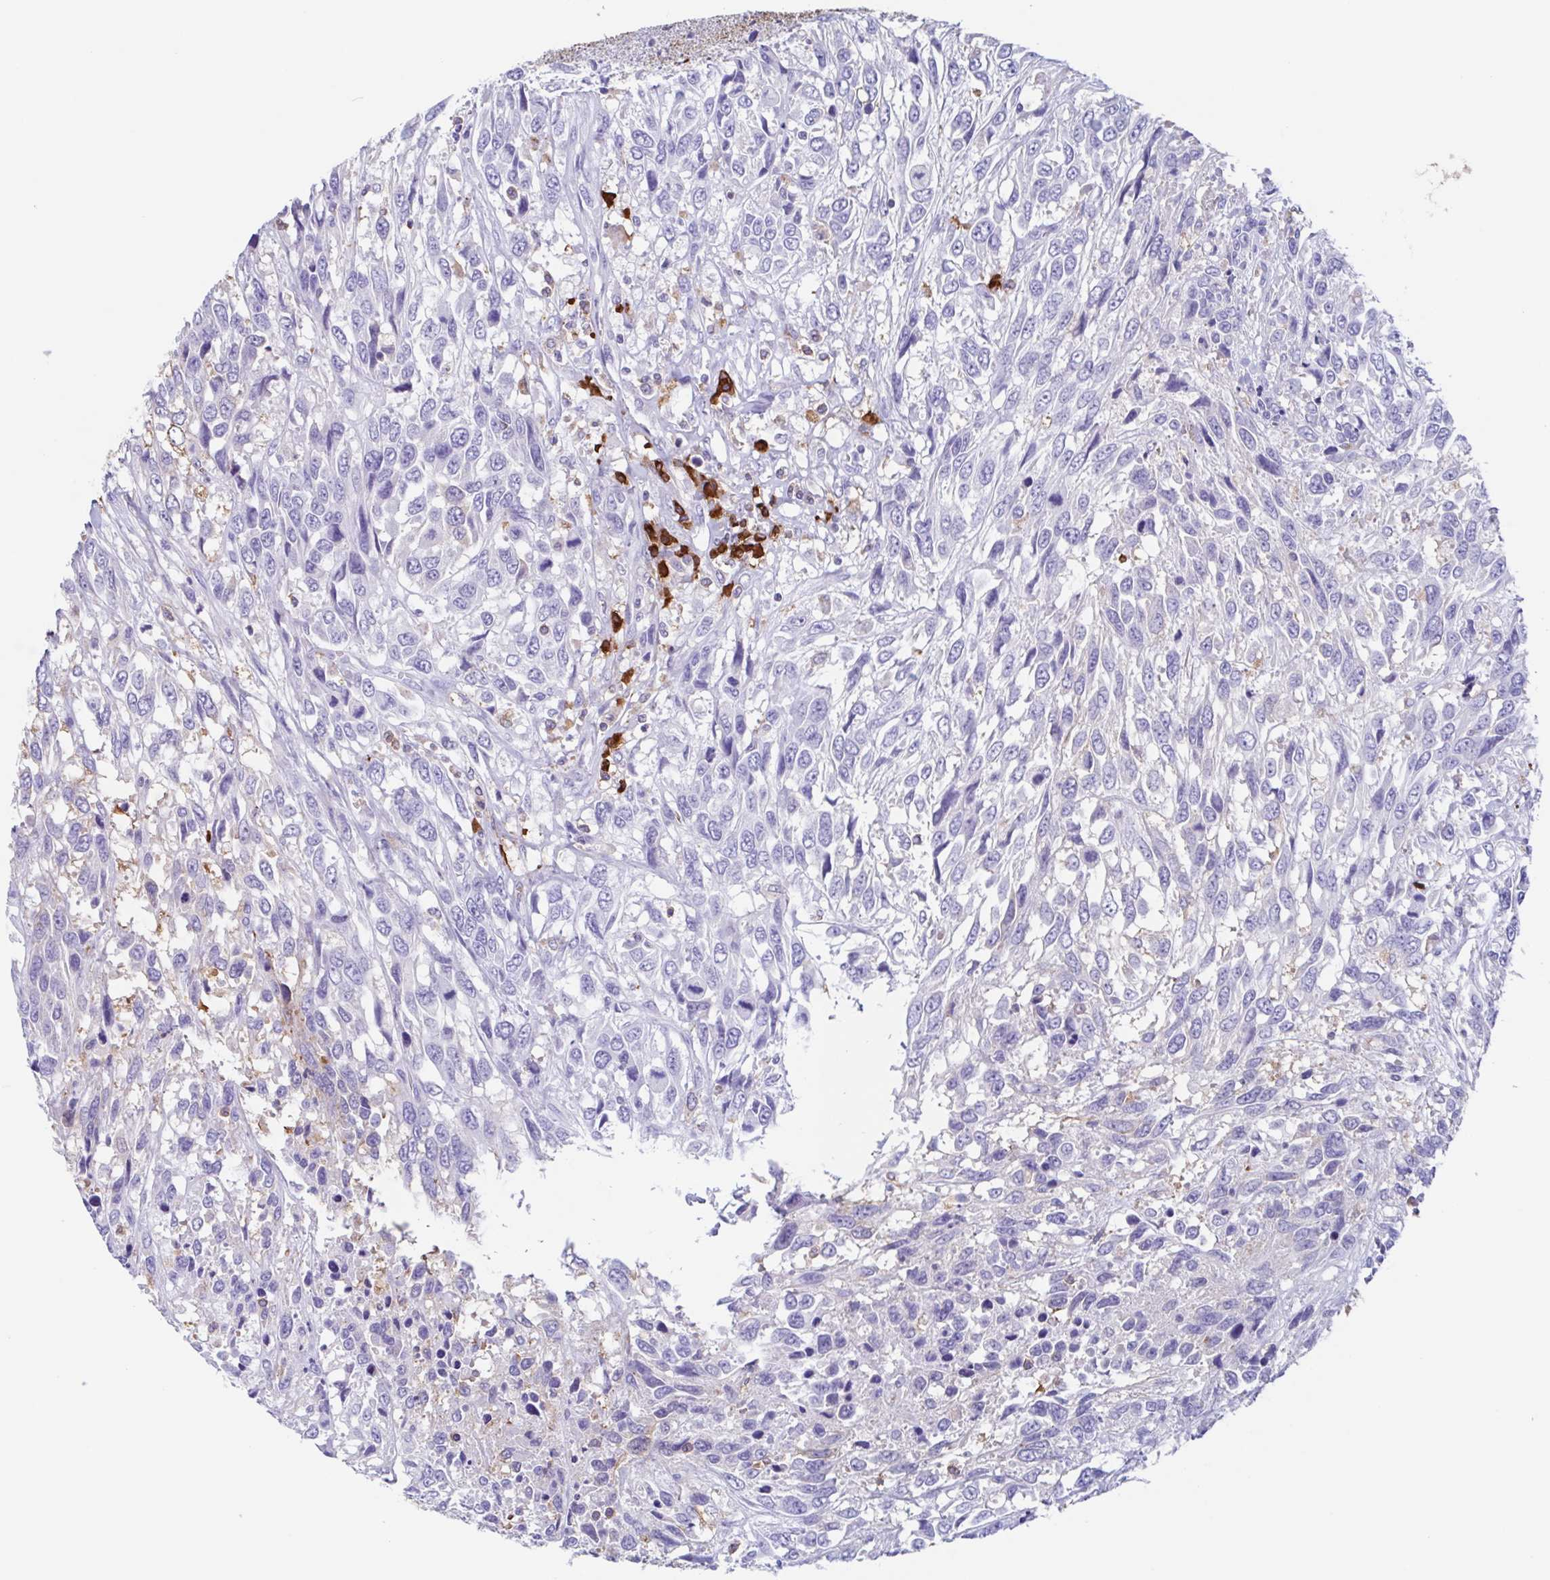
{"staining": {"intensity": "negative", "quantity": "none", "location": "none"}, "tissue": "urothelial cancer", "cell_type": "Tumor cells", "image_type": "cancer", "snomed": [{"axis": "morphology", "description": "Urothelial carcinoma, High grade"}, {"axis": "topography", "description": "Urinary bladder"}], "caption": "Urothelial carcinoma (high-grade) was stained to show a protein in brown. There is no significant positivity in tumor cells. (IHC, brightfield microscopy, high magnification).", "gene": "TPD52", "patient": {"sex": "female", "age": 70}}